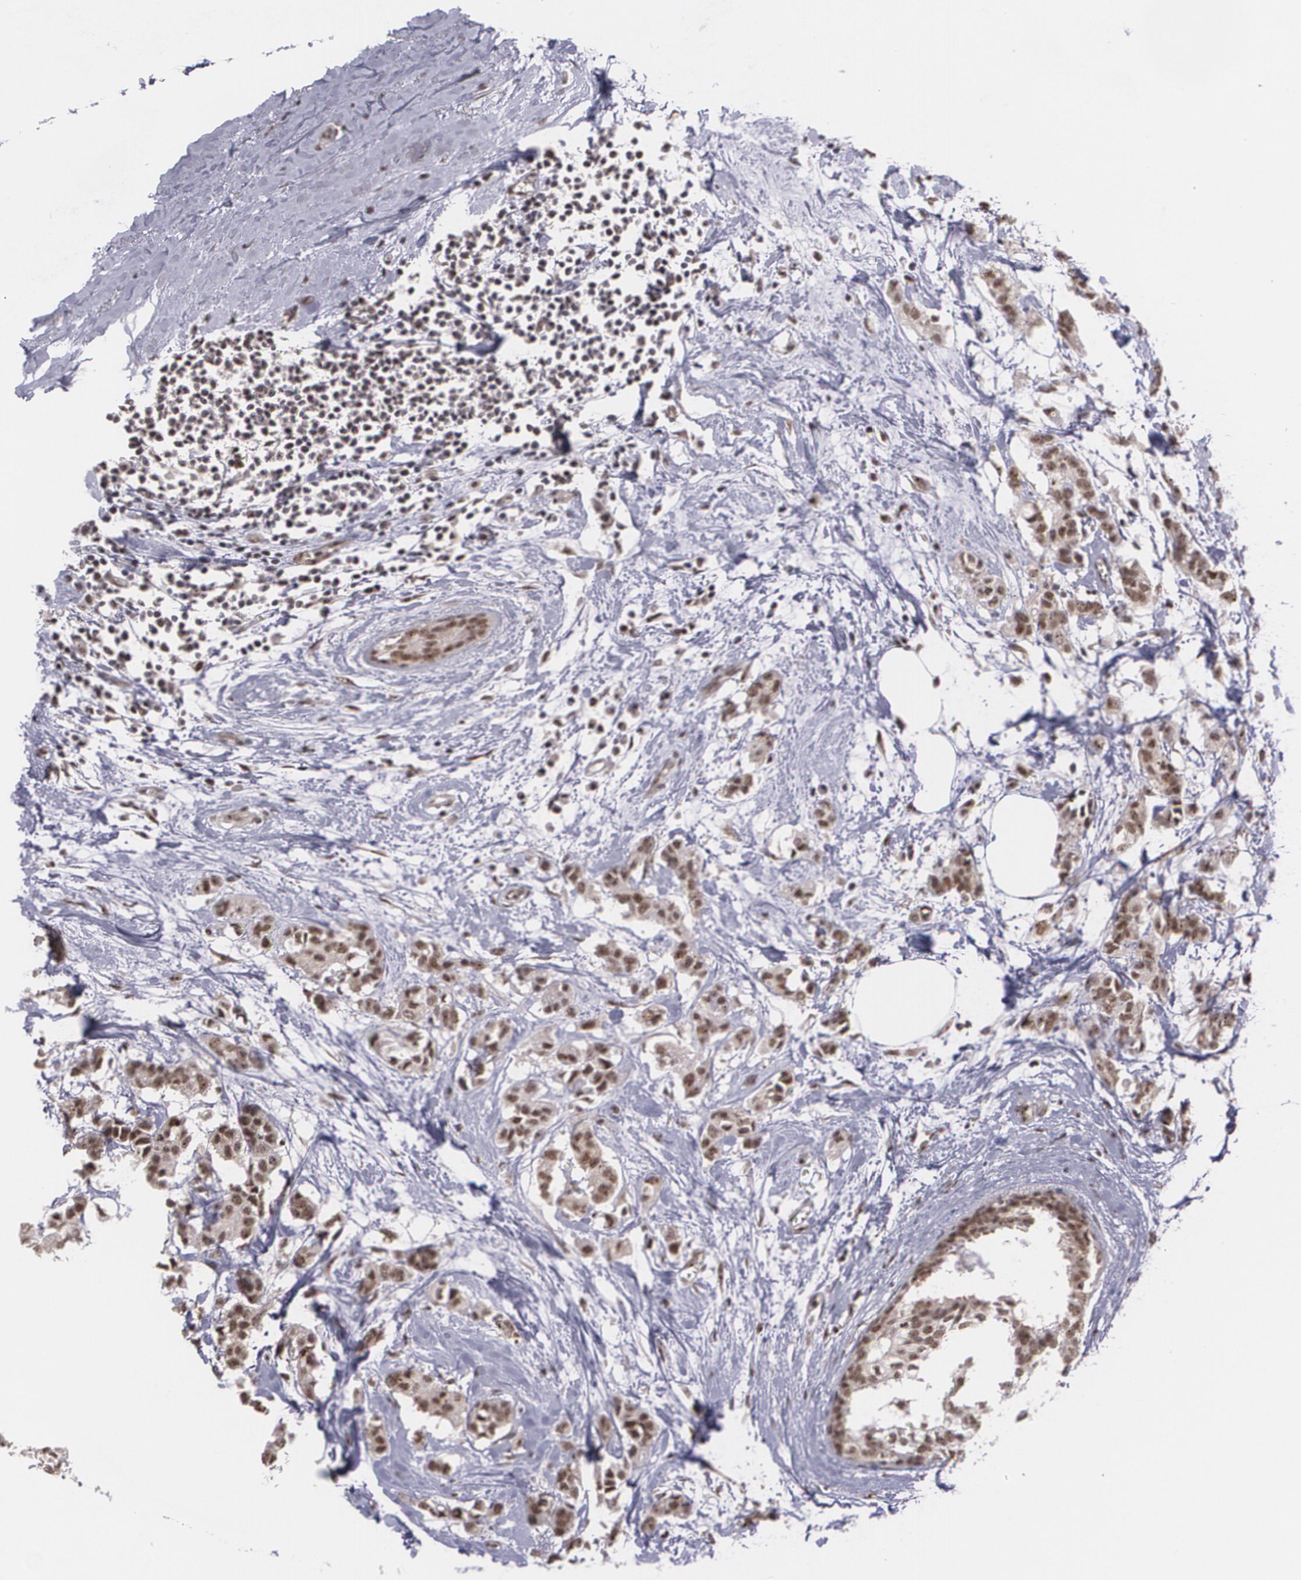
{"staining": {"intensity": "strong", "quantity": ">75%", "location": "cytoplasmic/membranous,nuclear"}, "tissue": "breast cancer", "cell_type": "Tumor cells", "image_type": "cancer", "snomed": [{"axis": "morphology", "description": "Duct carcinoma"}, {"axis": "topography", "description": "Breast"}], "caption": "Protein expression analysis of invasive ductal carcinoma (breast) demonstrates strong cytoplasmic/membranous and nuclear staining in about >75% of tumor cells. (brown staining indicates protein expression, while blue staining denotes nuclei).", "gene": "C6orf15", "patient": {"sex": "female", "age": 84}}